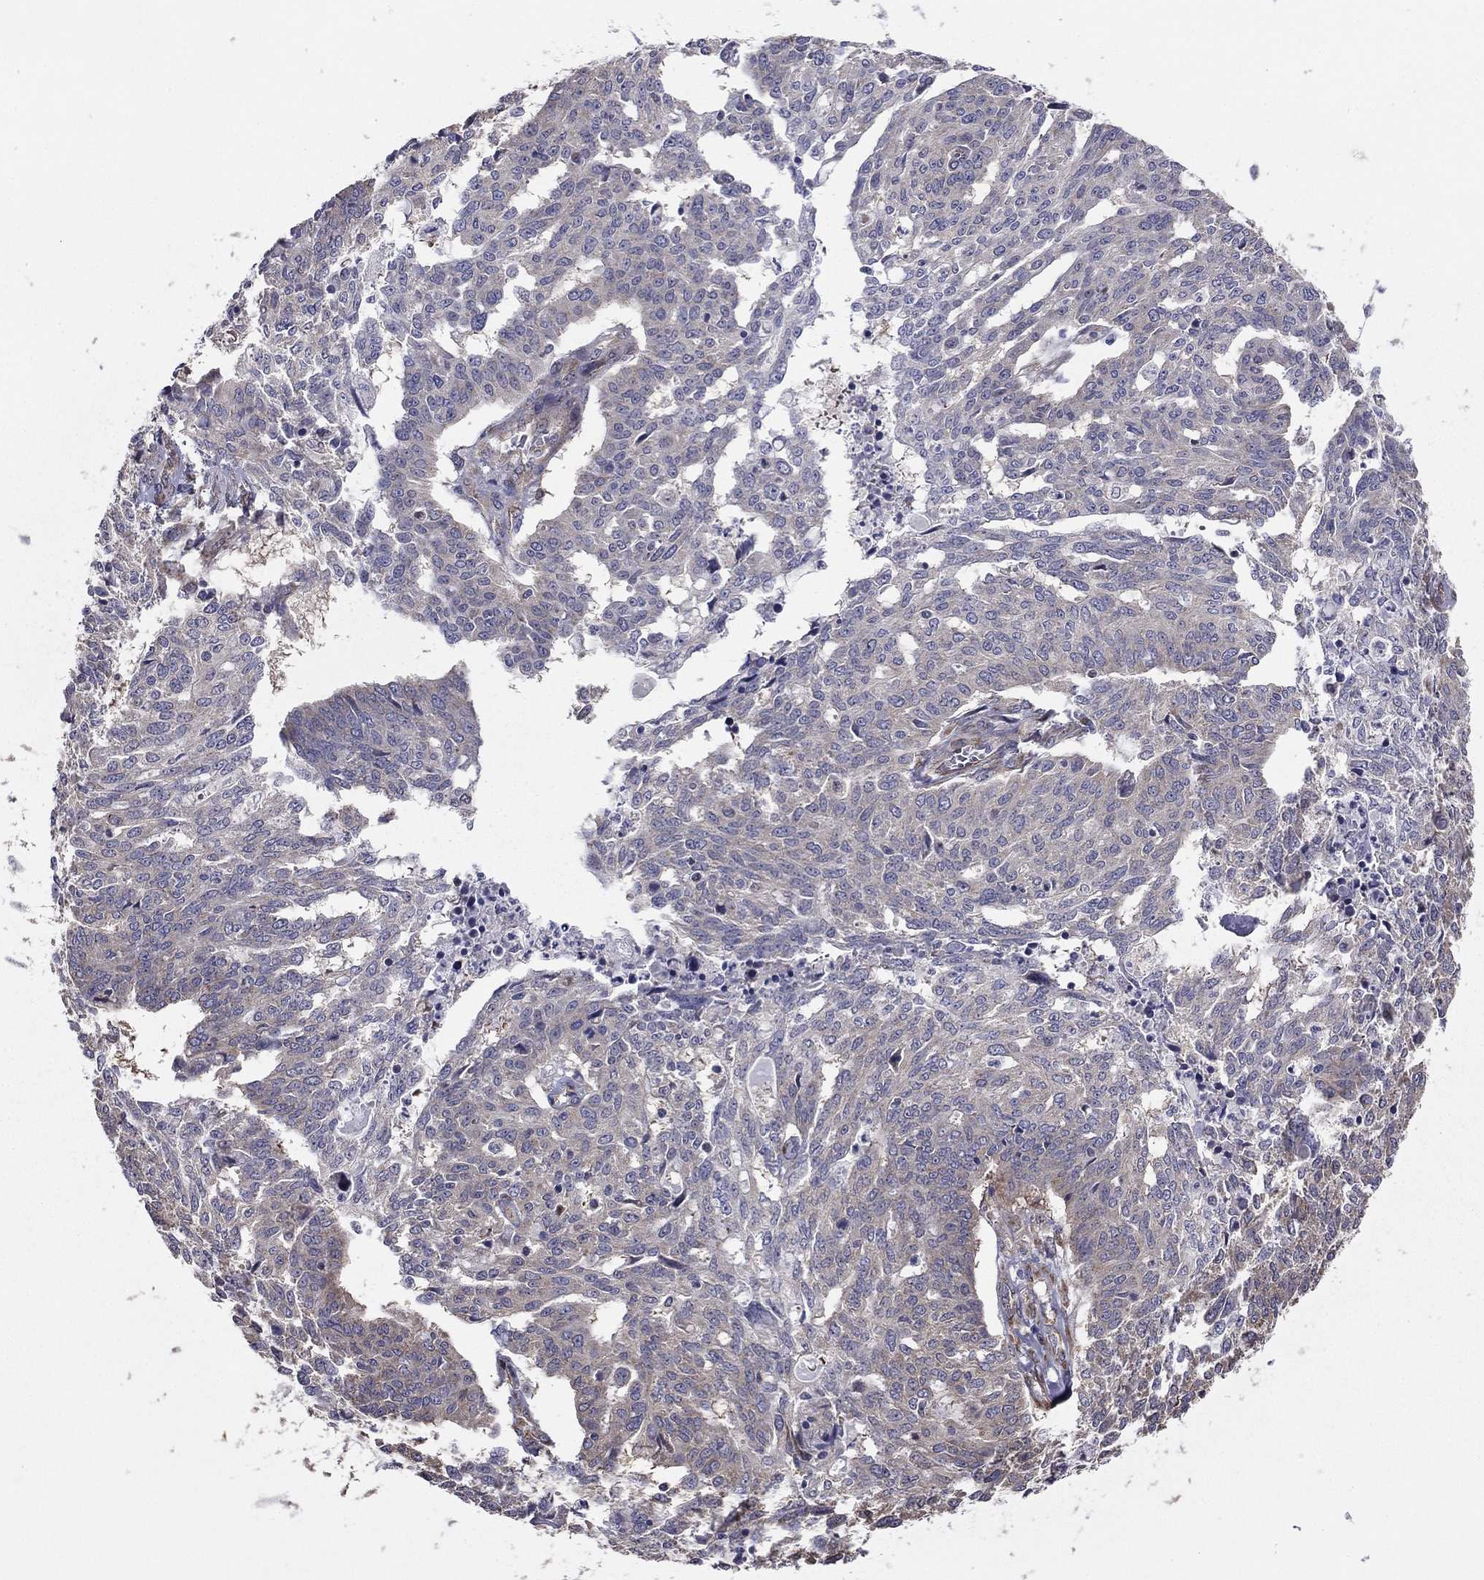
{"staining": {"intensity": "negative", "quantity": "none", "location": "none"}, "tissue": "ovarian cancer", "cell_type": "Tumor cells", "image_type": "cancer", "snomed": [{"axis": "morphology", "description": "Cystadenocarcinoma, serous, NOS"}, {"axis": "topography", "description": "Ovary"}], "caption": "A high-resolution micrograph shows immunohistochemistry staining of serous cystadenocarcinoma (ovarian), which displays no significant staining in tumor cells. The staining was performed using DAB to visualize the protein expression in brown, while the nuclei were stained in blue with hematoxylin (Magnification: 20x).", "gene": "NKIRAS1", "patient": {"sex": "female", "age": 67}}